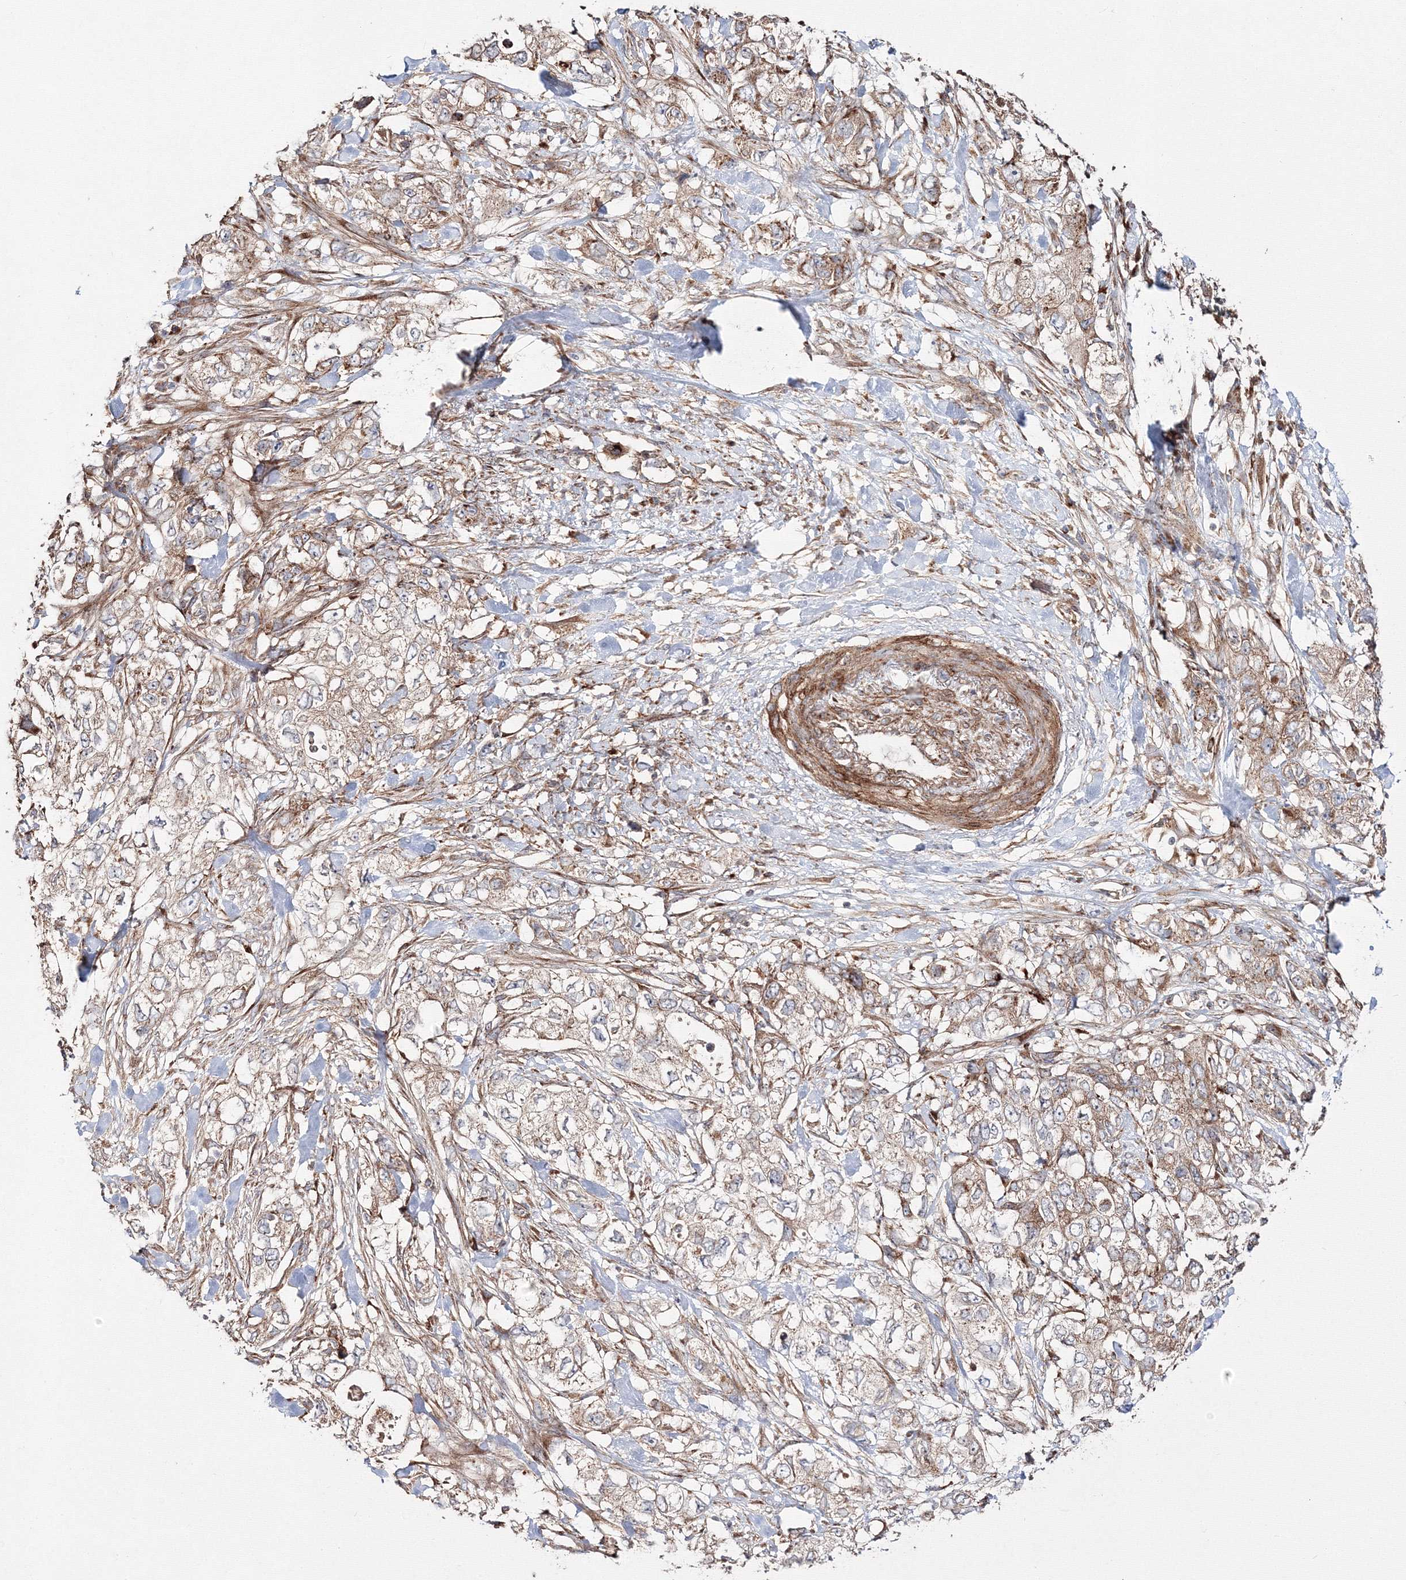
{"staining": {"intensity": "weak", "quantity": ">75%", "location": "cytoplasmic/membranous"}, "tissue": "pancreatic cancer", "cell_type": "Tumor cells", "image_type": "cancer", "snomed": [{"axis": "morphology", "description": "Adenocarcinoma, NOS"}, {"axis": "topography", "description": "Pancreas"}], "caption": "Adenocarcinoma (pancreatic) stained for a protein (brown) shows weak cytoplasmic/membranous positive expression in approximately >75% of tumor cells.", "gene": "DDO", "patient": {"sex": "female", "age": 73}}